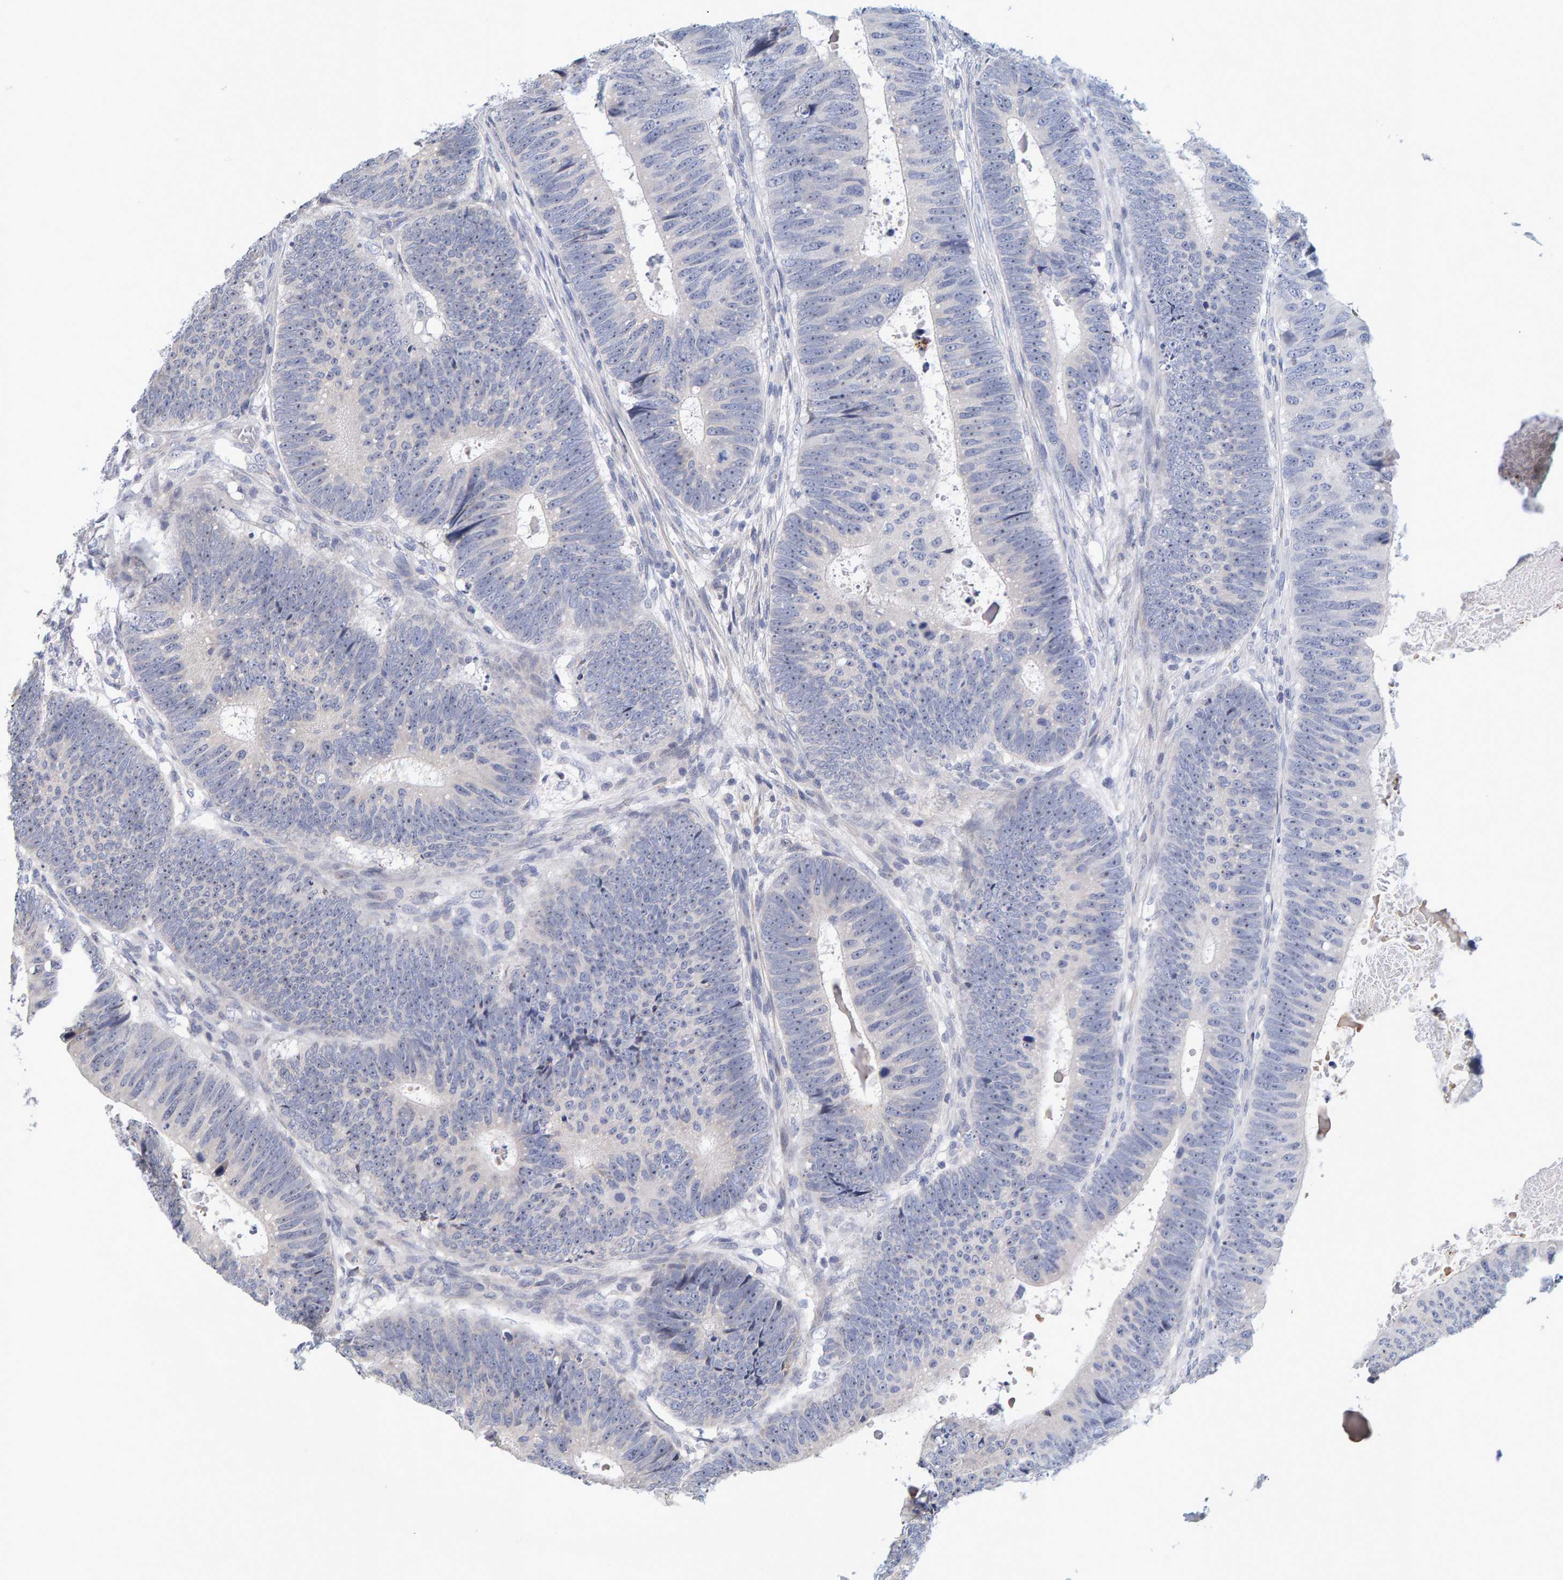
{"staining": {"intensity": "negative", "quantity": "none", "location": "none"}, "tissue": "colorectal cancer", "cell_type": "Tumor cells", "image_type": "cancer", "snomed": [{"axis": "morphology", "description": "Adenocarcinoma, NOS"}, {"axis": "topography", "description": "Colon"}], "caption": "Protein analysis of colorectal cancer reveals no significant positivity in tumor cells.", "gene": "ZNF77", "patient": {"sex": "male", "age": 56}}